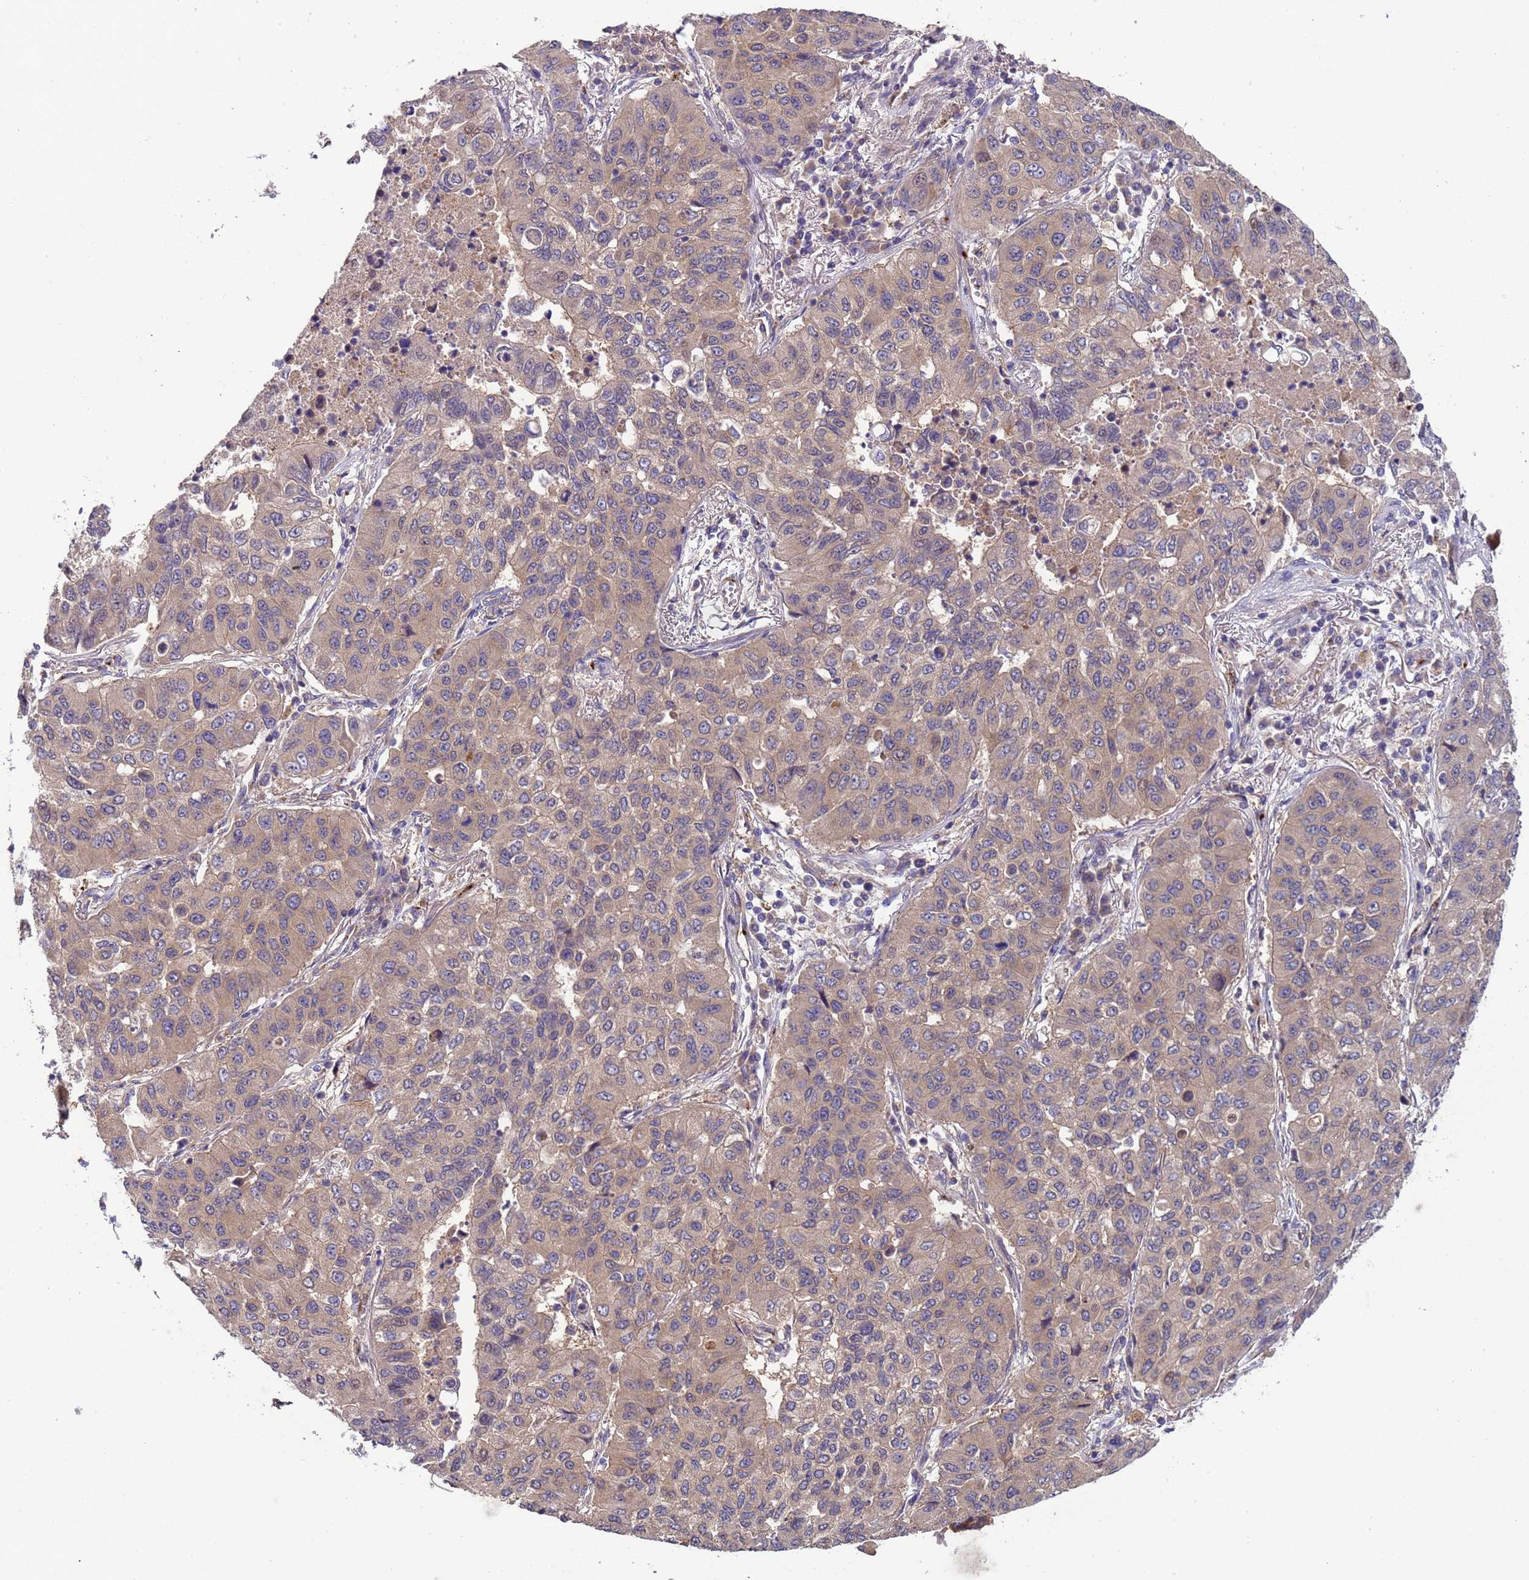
{"staining": {"intensity": "weak", "quantity": ">75%", "location": "cytoplasmic/membranous,nuclear"}, "tissue": "lung cancer", "cell_type": "Tumor cells", "image_type": "cancer", "snomed": [{"axis": "morphology", "description": "Squamous cell carcinoma, NOS"}, {"axis": "topography", "description": "Lung"}], "caption": "A low amount of weak cytoplasmic/membranous and nuclear expression is present in about >75% of tumor cells in lung cancer tissue.", "gene": "ZNF248", "patient": {"sex": "male", "age": 74}}